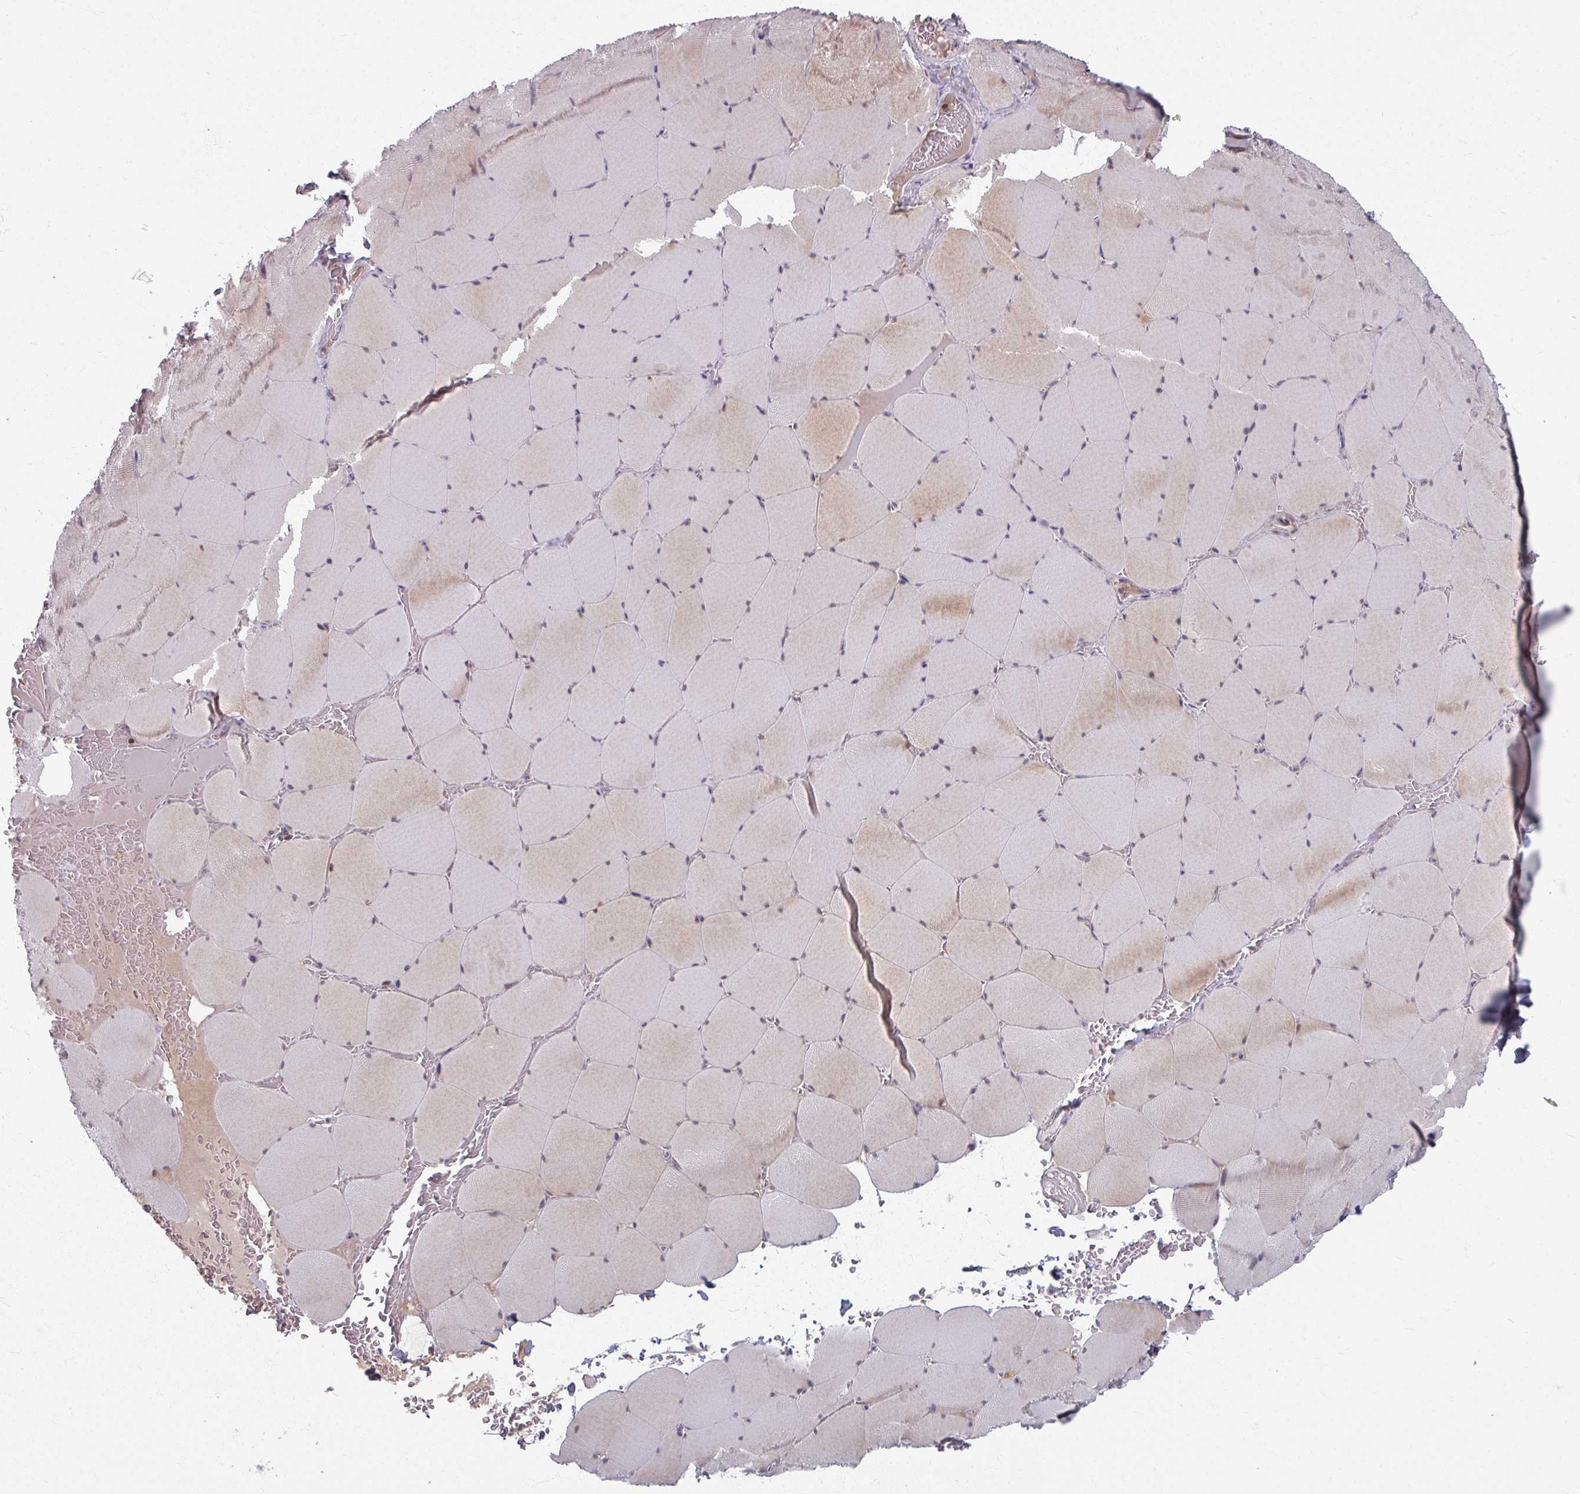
{"staining": {"intensity": "moderate", "quantity": "25%-75%", "location": "cytoplasmic/membranous"}, "tissue": "skeletal muscle", "cell_type": "Myocytes", "image_type": "normal", "snomed": [{"axis": "morphology", "description": "Normal tissue, NOS"}, {"axis": "topography", "description": "Skeletal muscle"}, {"axis": "topography", "description": "Head-Neck"}], "caption": "Protein staining by immunohistochemistry (IHC) exhibits moderate cytoplasmic/membranous expression in approximately 25%-75% of myocytes in benign skeletal muscle.", "gene": "KLC3", "patient": {"sex": "male", "age": 66}}